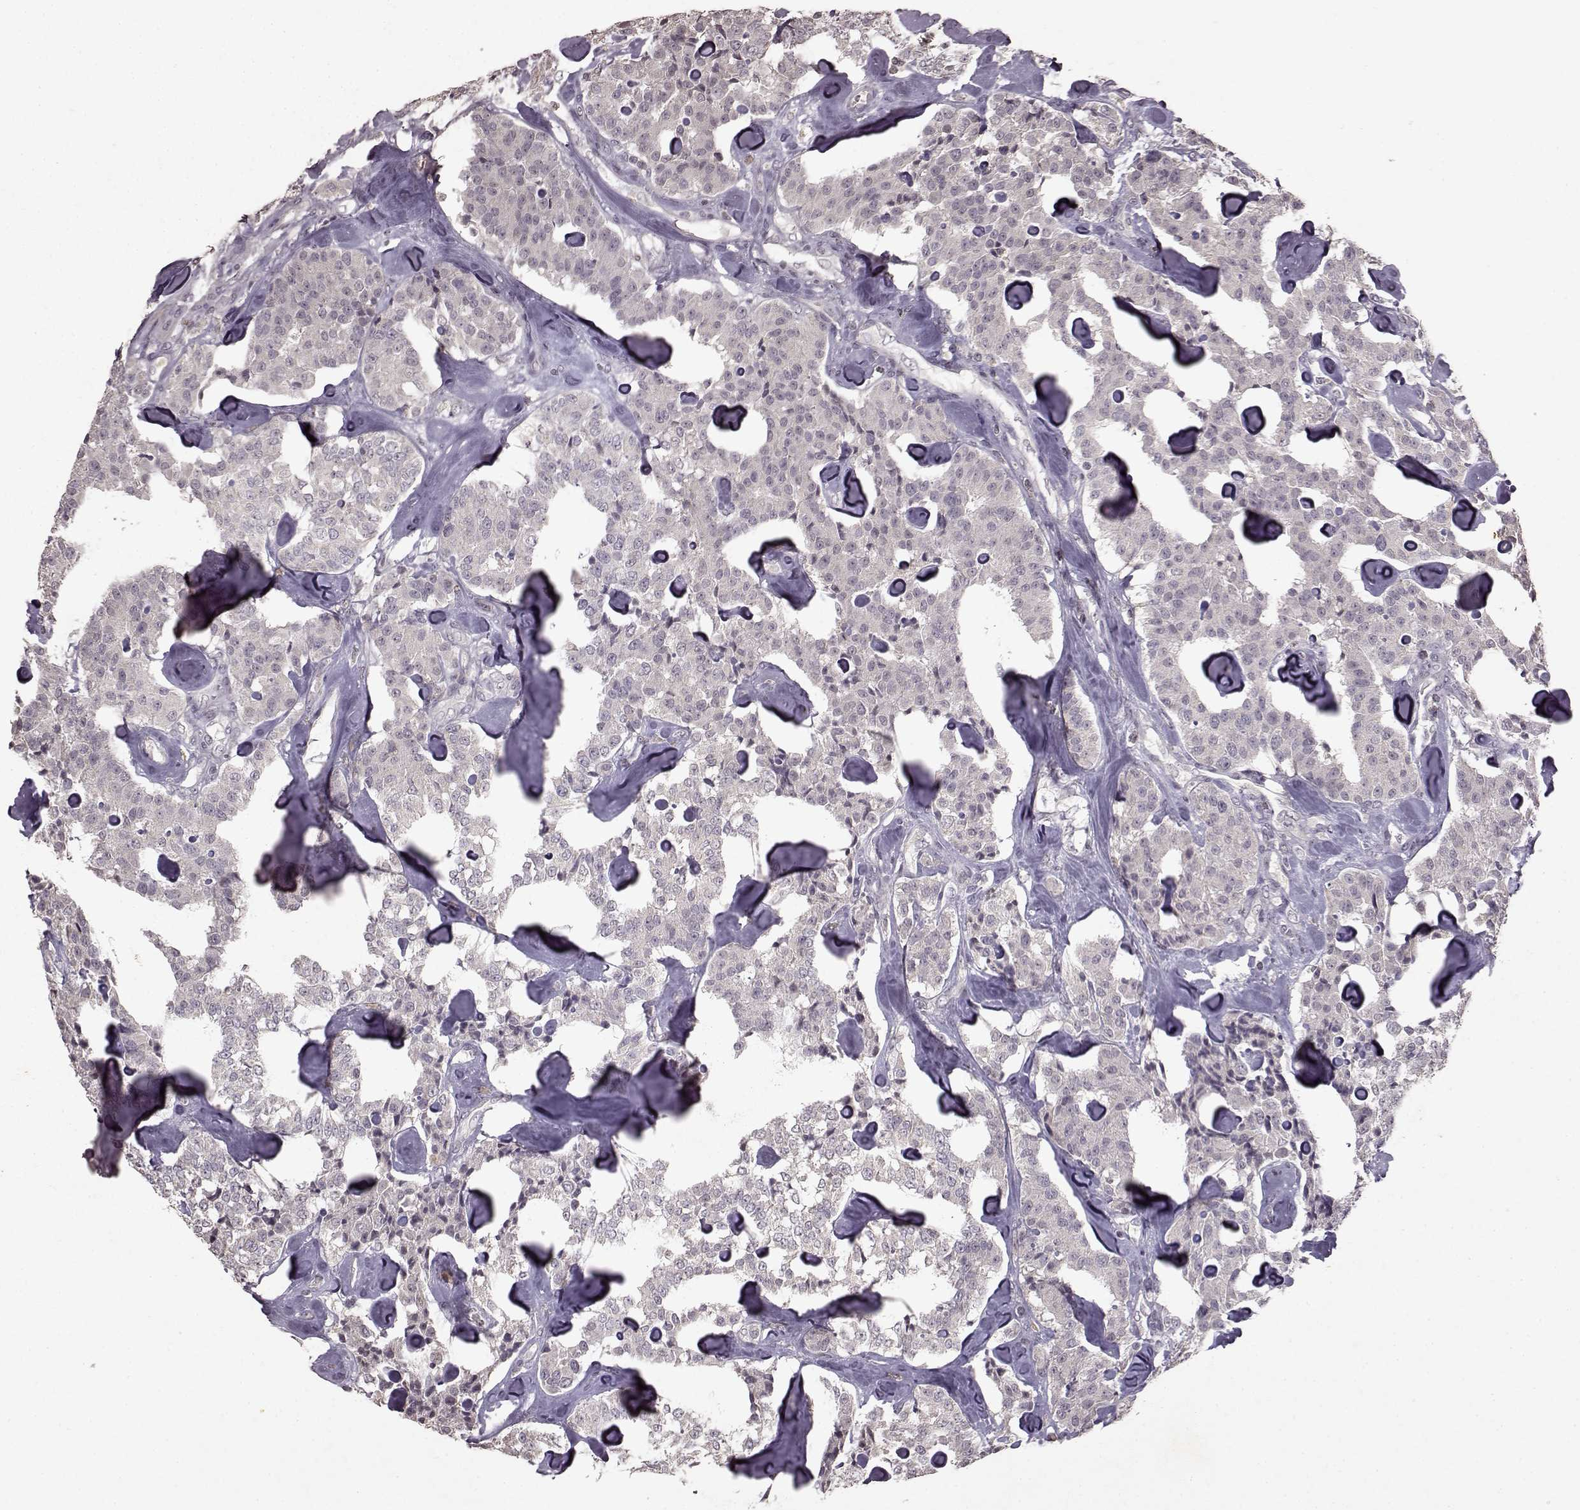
{"staining": {"intensity": "negative", "quantity": "none", "location": "none"}, "tissue": "carcinoid", "cell_type": "Tumor cells", "image_type": "cancer", "snomed": [{"axis": "morphology", "description": "Carcinoid, malignant, NOS"}, {"axis": "topography", "description": "Pancreas"}], "caption": "There is no significant staining in tumor cells of carcinoid (malignant).", "gene": "LHB", "patient": {"sex": "male", "age": 41}}